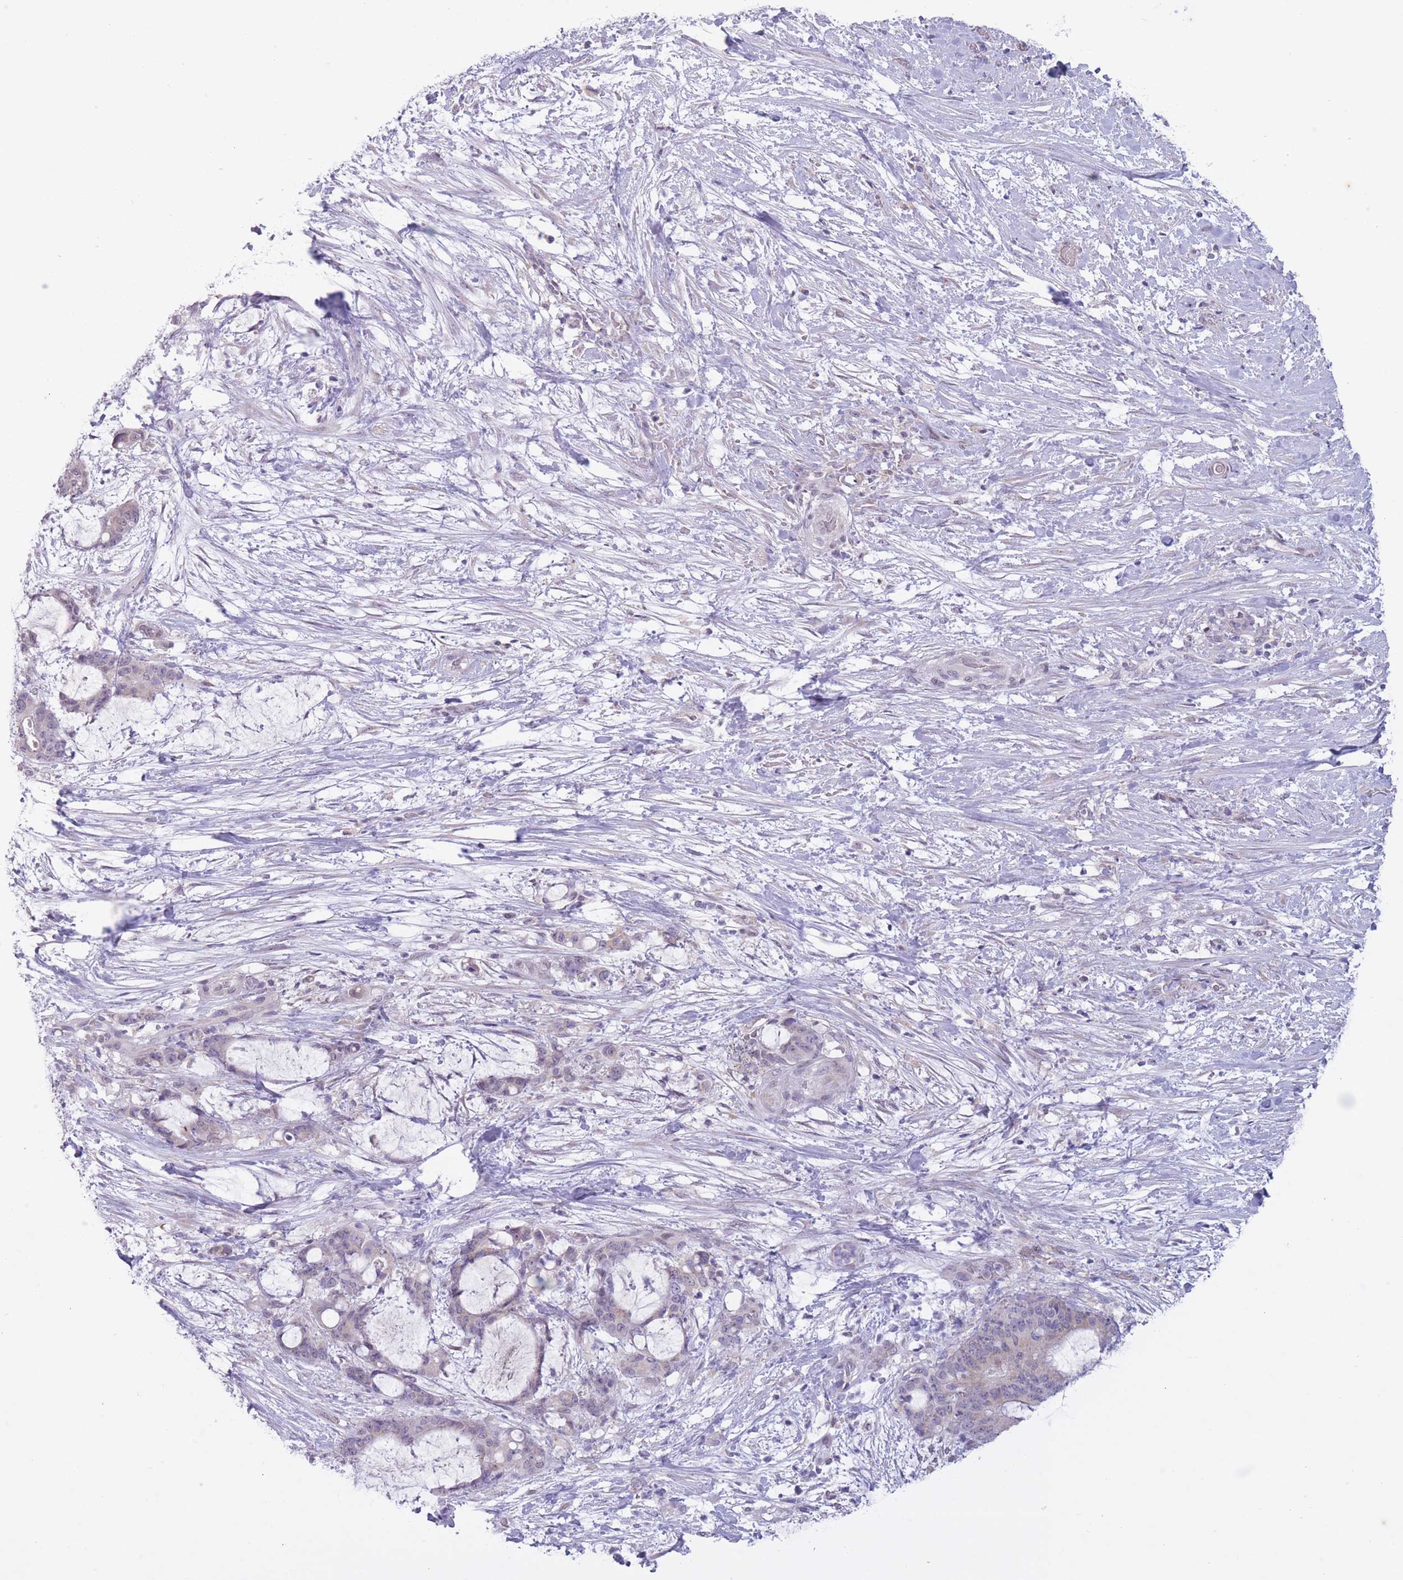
{"staining": {"intensity": "weak", "quantity": "<25%", "location": "cytoplasmic/membranous"}, "tissue": "liver cancer", "cell_type": "Tumor cells", "image_type": "cancer", "snomed": [{"axis": "morphology", "description": "Normal tissue, NOS"}, {"axis": "morphology", "description": "Cholangiocarcinoma"}, {"axis": "topography", "description": "Liver"}, {"axis": "topography", "description": "Peripheral nerve tissue"}], "caption": "Immunohistochemistry (IHC) of human cholangiocarcinoma (liver) demonstrates no staining in tumor cells.", "gene": "ARPIN", "patient": {"sex": "female", "age": 73}}